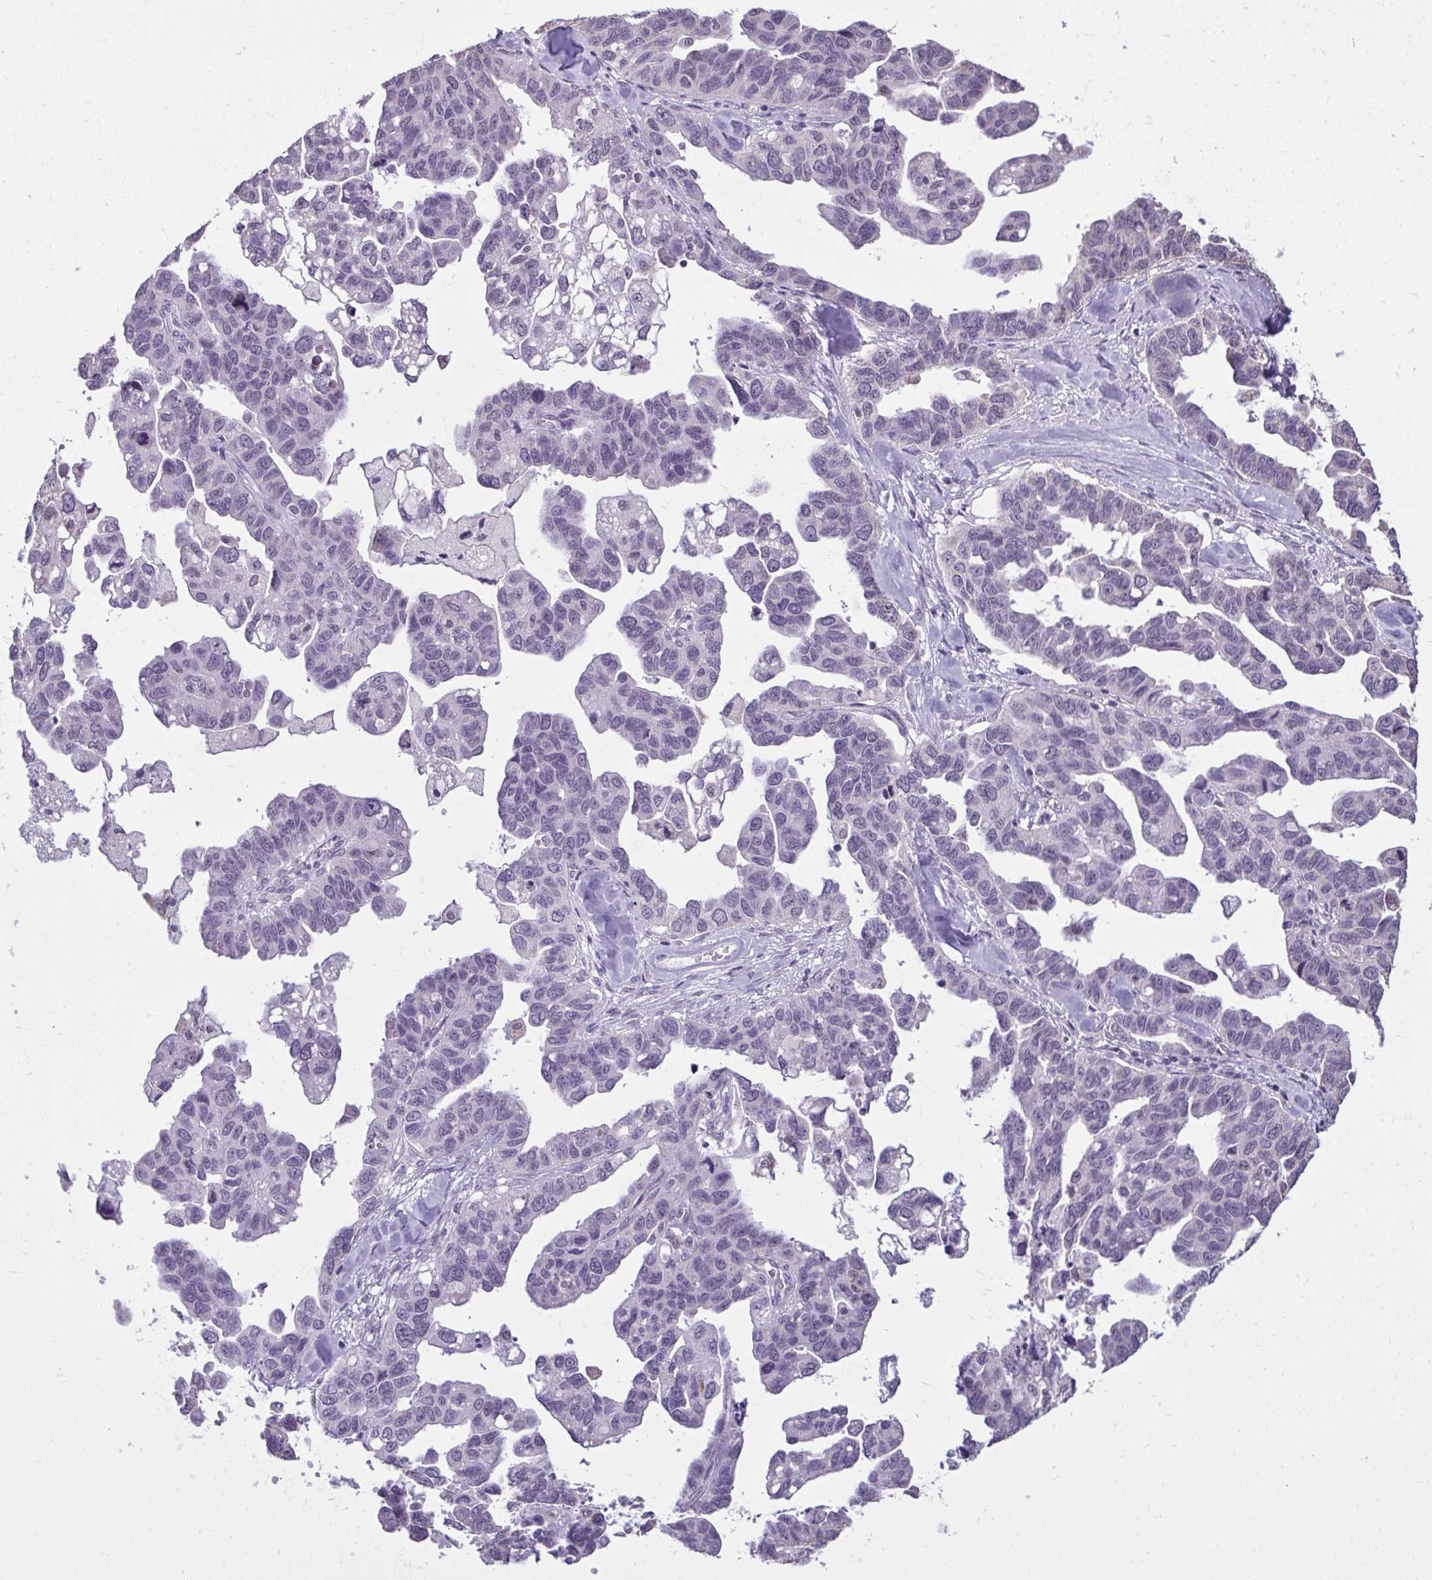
{"staining": {"intensity": "negative", "quantity": "none", "location": "none"}, "tissue": "ovarian cancer", "cell_type": "Tumor cells", "image_type": "cancer", "snomed": [{"axis": "morphology", "description": "Cystadenocarcinoma, serous, NOS"}, {"axis": "topography", "description": "Ovary"}], "caption": "An image of human serous cystadenocarcinoma (ovarian) is negative for staining in tumor cells. (DAB (3,3'-diaminobenzidine) immunohistochemistry (IHC), high magnification).", "gene": "NPPA", "patient": {"sex": "female", "age": 69}}